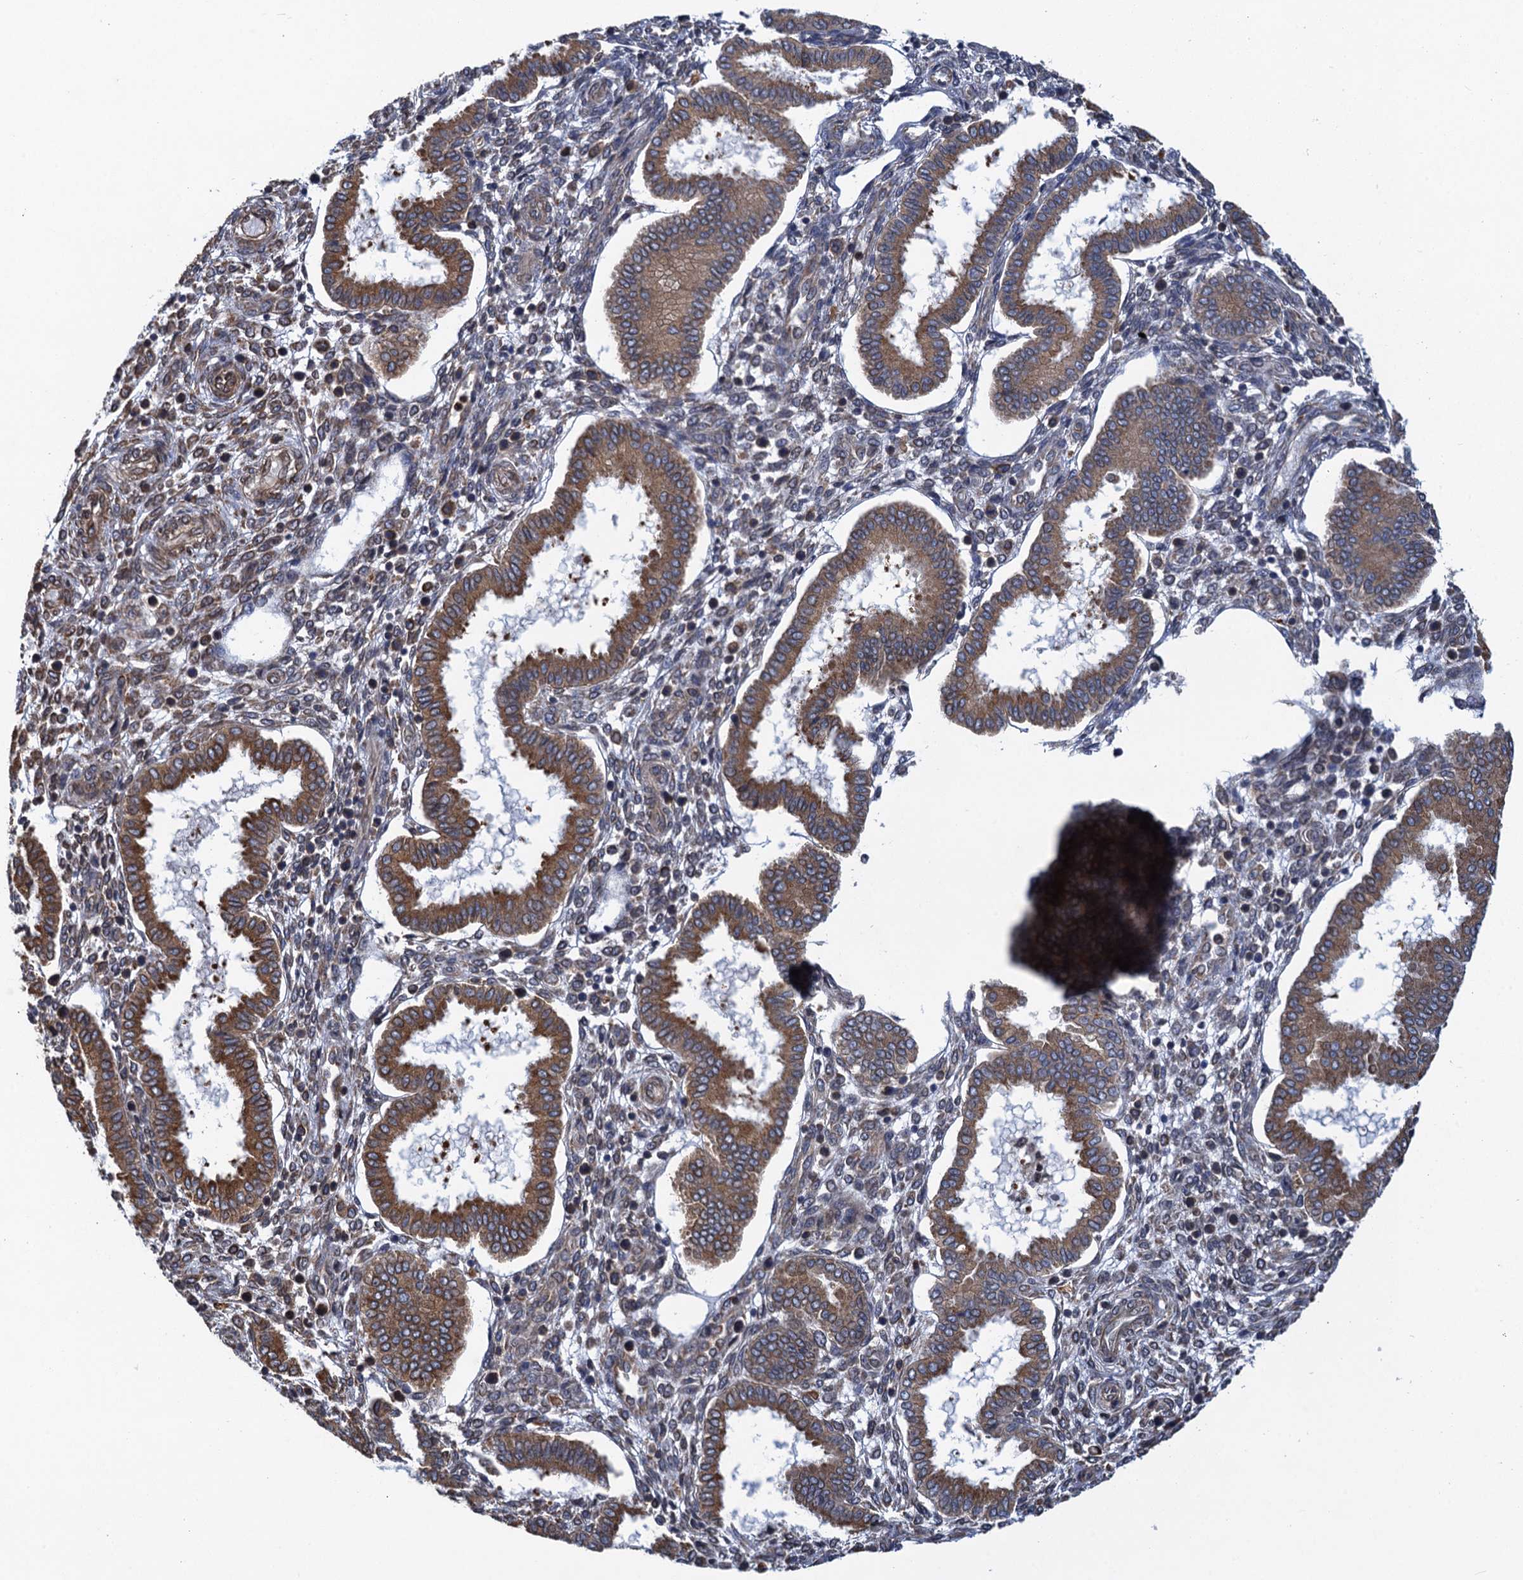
{"staining": {"intensity": "moderate", "quantity": "<25%", "location": "cytoplasmic/membranous"}, "tissue": "endometrium", "cell_type": "Cells in endometrial stroma", "image_type": "normal", "snomed": [{"axis": "morphology", "description": "Normal tissue, NOS"}, {"axis": "topography", "description": "Endometrium"}], "caption": "A photomicrograph of endometrium stained for a protein shows moderate cytoplasmic/membranous brown staining in cells in endometrial stroma. The staining was performed using DAB, with brown indicating positive protein expression. Nuclei are stained blue with hematoxylin.", "gene": "ARMC5", "patient": {"sex": "female", "age": 24}}